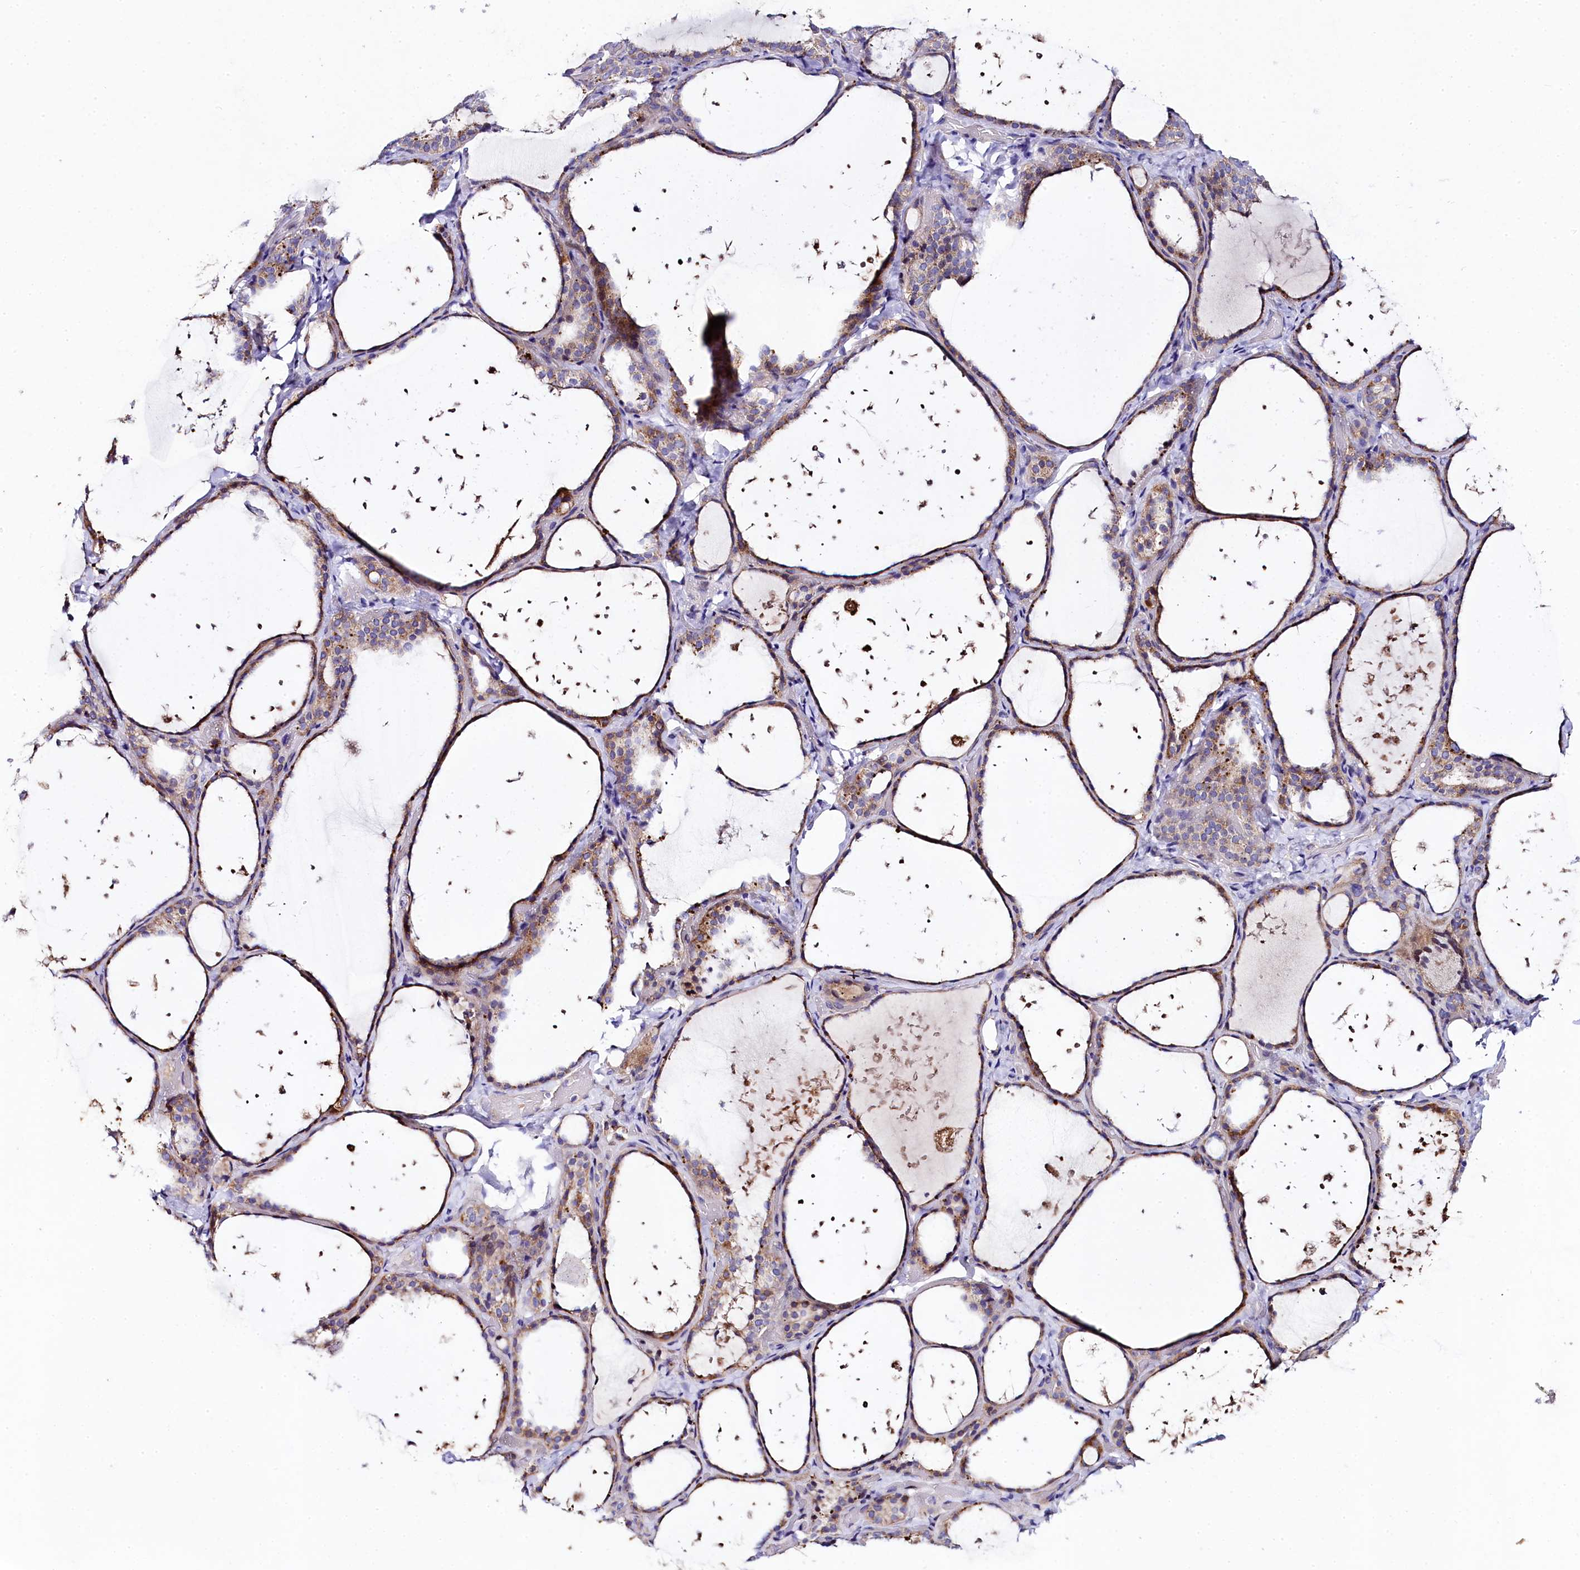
{"staining": {"intensity": "moderate", "quantity": "25%-75%", "location": "cytoplasmic/membranous"}, "tissue": "thyroid gland", "cell_type": "Glandular cells", "image_type": "normal", "snomed": [{"axis": "morphology", "description": "Normal tissue, NOS"}, {"axis": "topography", "description": "Thyroid gland"}], "caption": "Immunohistochemical staining of normal thyroid gland demonstrates moderate cytoplasmic/membranous protein expression in about 25%-75% of glandular cells. Immunohistochemistry stains the protein in brown and the nuclei are stained blue.", "gene": "FXYD6", "patient": {"sex": "female", "age": 44}}